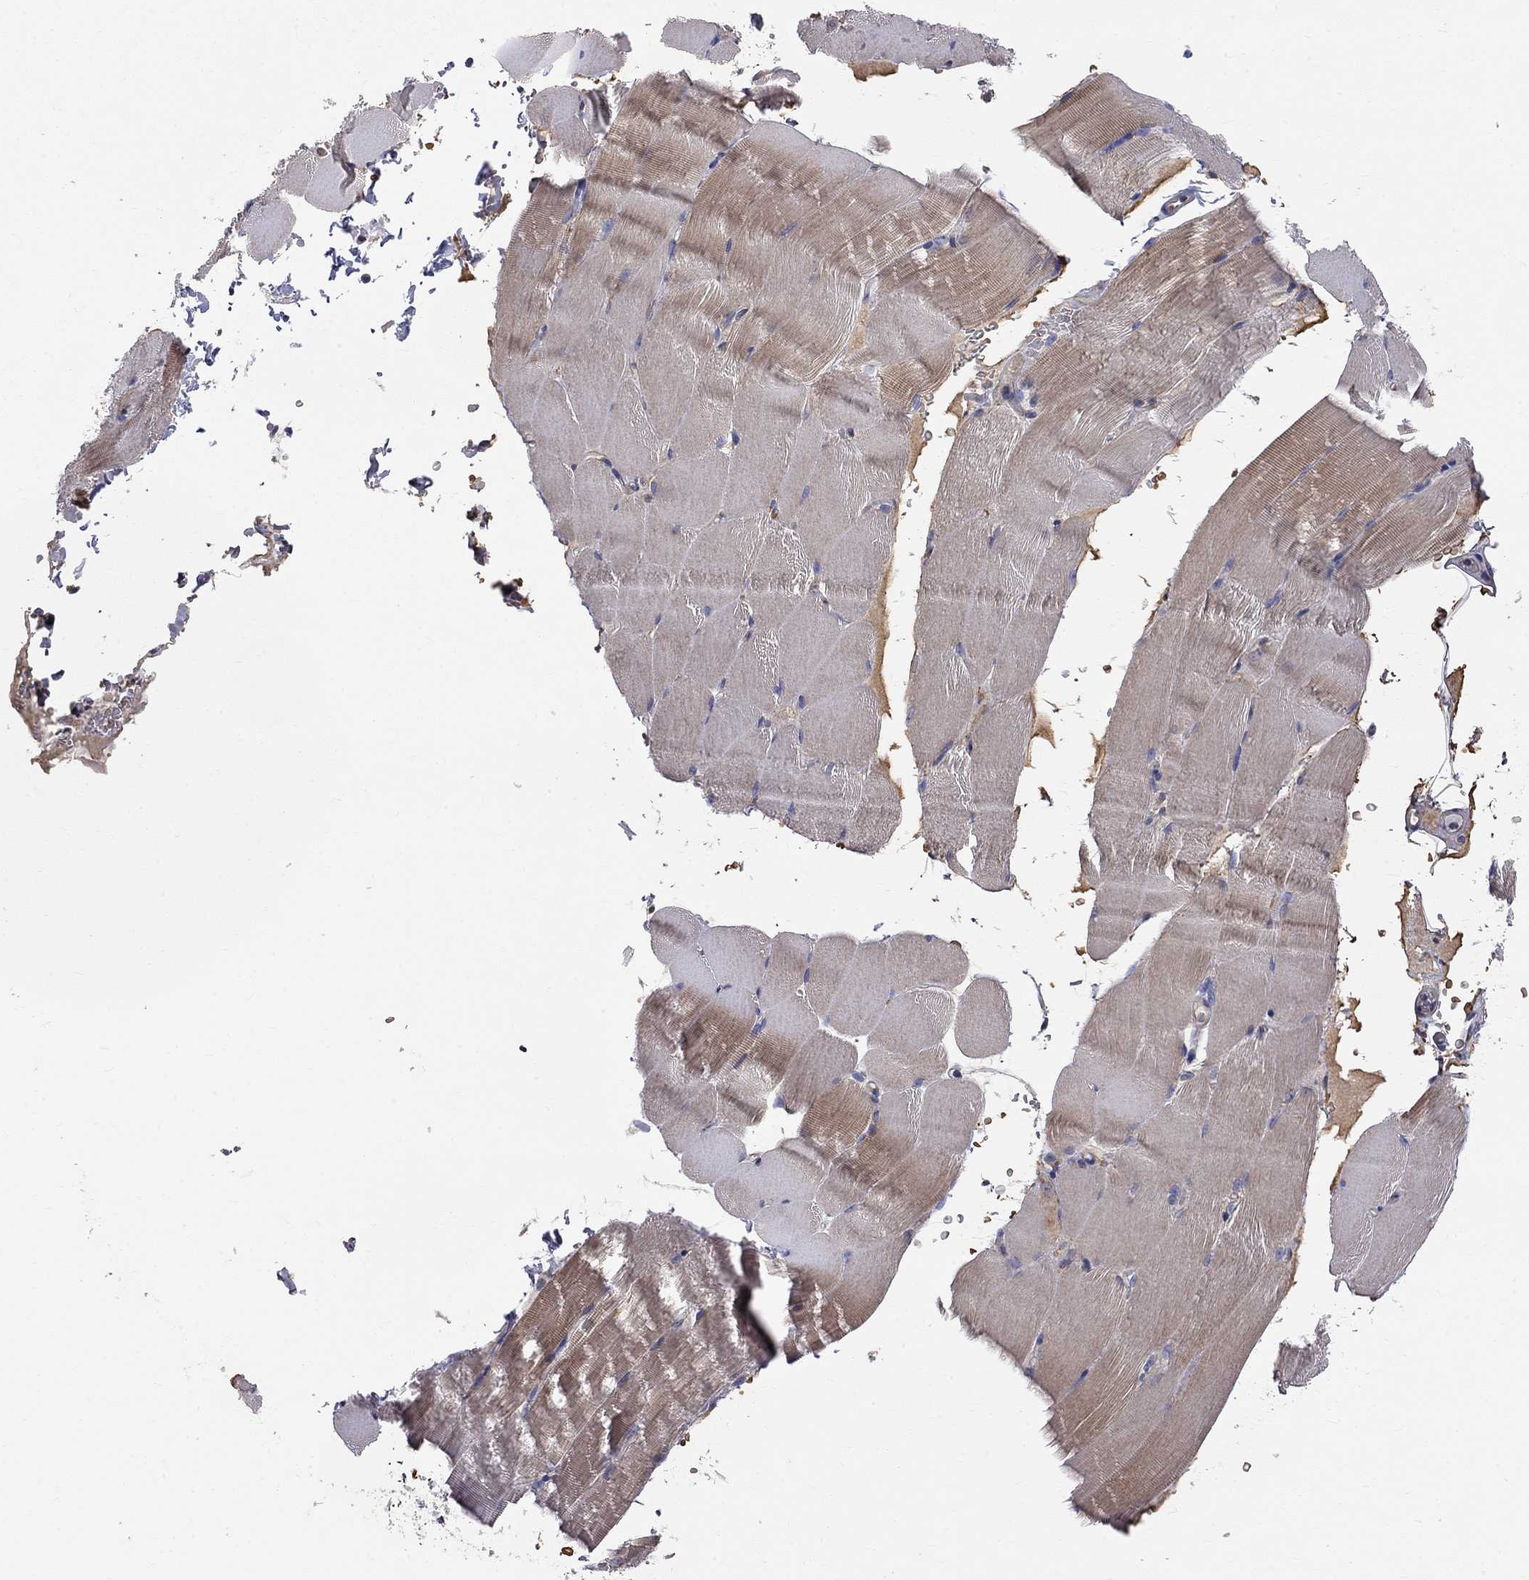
{"staining": {"intensity": "moderate", "quantity": "<25%", "location": "cytoplasmic/membranous"}, "tissue": "skeletal muscle", "cell_type": "Myocytes", "image_type": "normal", "snomed": [{"axis": "morphology", "description": "Normal tissue, NOS"}, {"axis": "topography", "description": "Skeletal muscle"}], "caption": "Immunohistochemistry (IHC) photomicrograph of benign human skeletal muscle stained for a protein (brown), which demonstrates low levels of moderate cytoplasmic/membranous positivity in about <25% of myocytes.", "gene": "CASTOR1", "patient": {"sex": "female", "age": 37}}